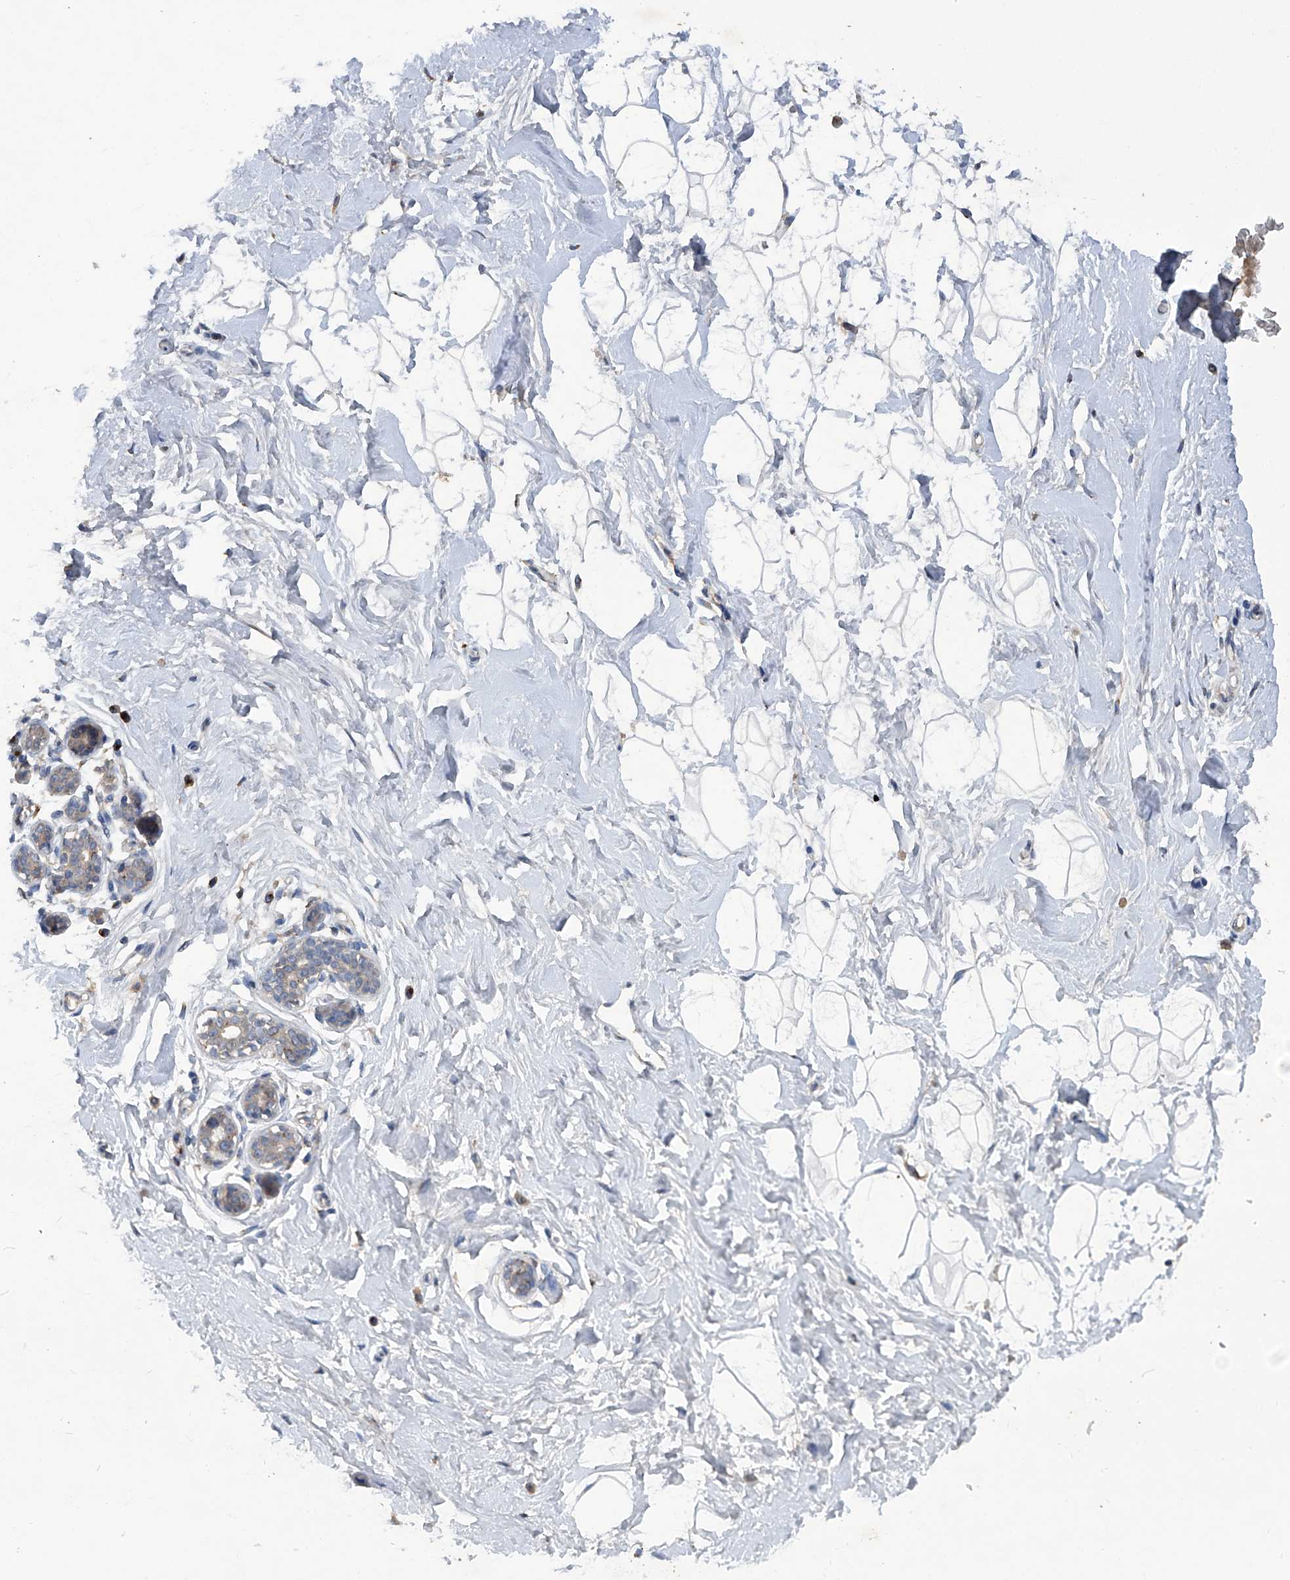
{"staining": {"intensity": "negative", "quantity": "none", "location": "none"}, "tissue": "breast", "cell_type": "Adipocytes", "image_type": "normal", "snomed": [{"axis": "morphology", "description": "Normal tissue, NOS"}, {"axis": "morphology", "description": "Adenoma, NOS"}, {"axis": "topography", "description": "Breast"}], "caption": "High power microscopy image of an immunohistochemistry (IHC) histopathology image of normal breast, revealing no significant positivity in adipocytes. (Brightfield microscopy of DAB (3,3'-diaminobenzidine) immunohistochemistry (IHC) at high magnification).", "gene": "PCSK5", "patient": {"sex": "female", "age": 23}}